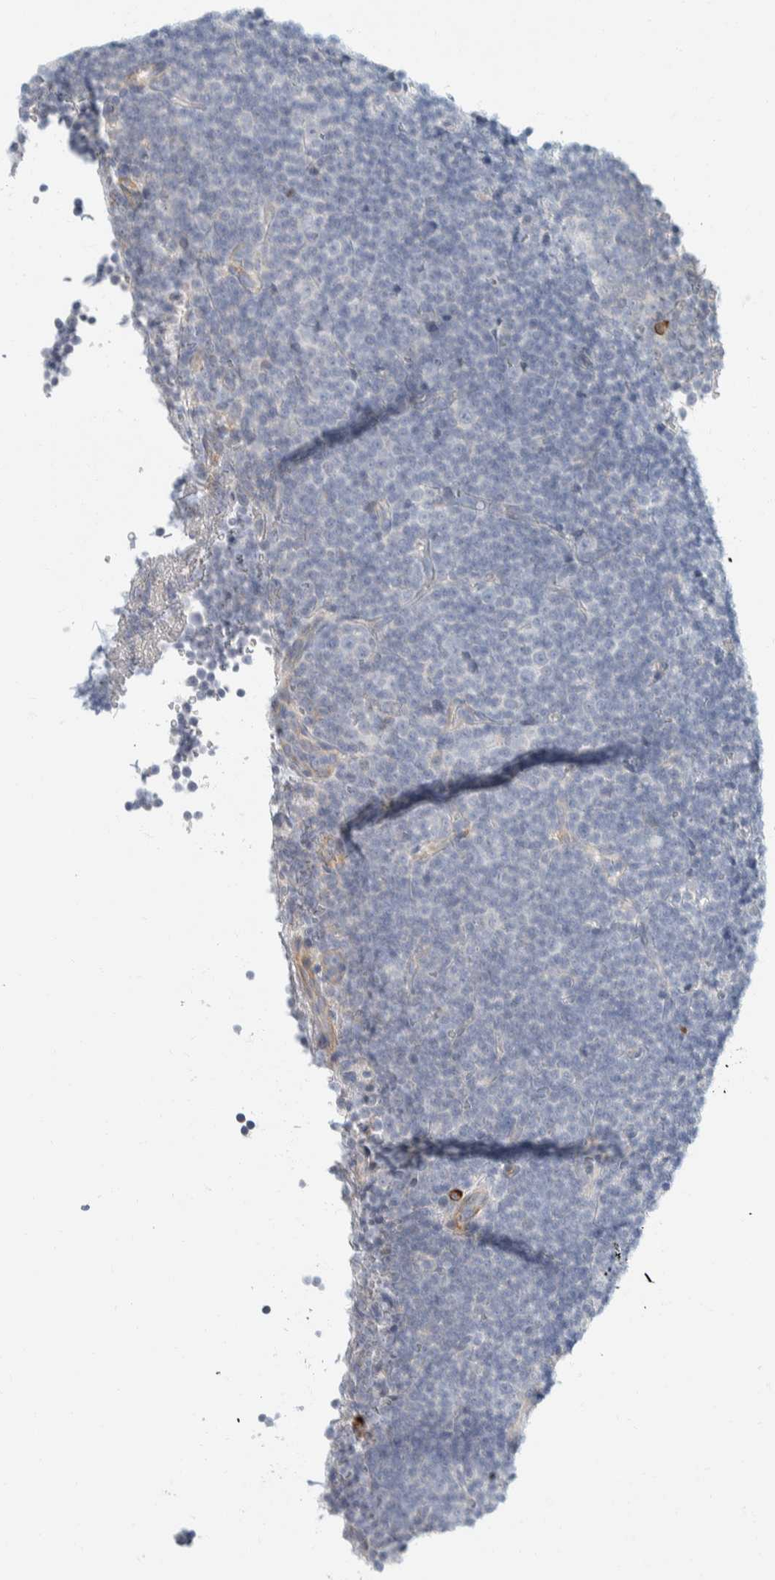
{"staining": {"intensity": "negative", "quantity": "none", "location": "none"}, "tissue": "lymphoma", "cell_type": "Tumor cells", "image_type": "cancer", "snomed": [{"axis": "morphology", "description": "Malignant lymphoma, non-Hodgkin's type, Low grade"}, {"axis": "topography", "description": "Lymph node"}], "caption": "This image is of lymphoma stained with IHC to label a protein in brown with the nuclei are counter-stained blue. There is no positivity in tumor cells.", "gene": "ARHGAP27", "patient": {"sex": "female", "age": 67}}